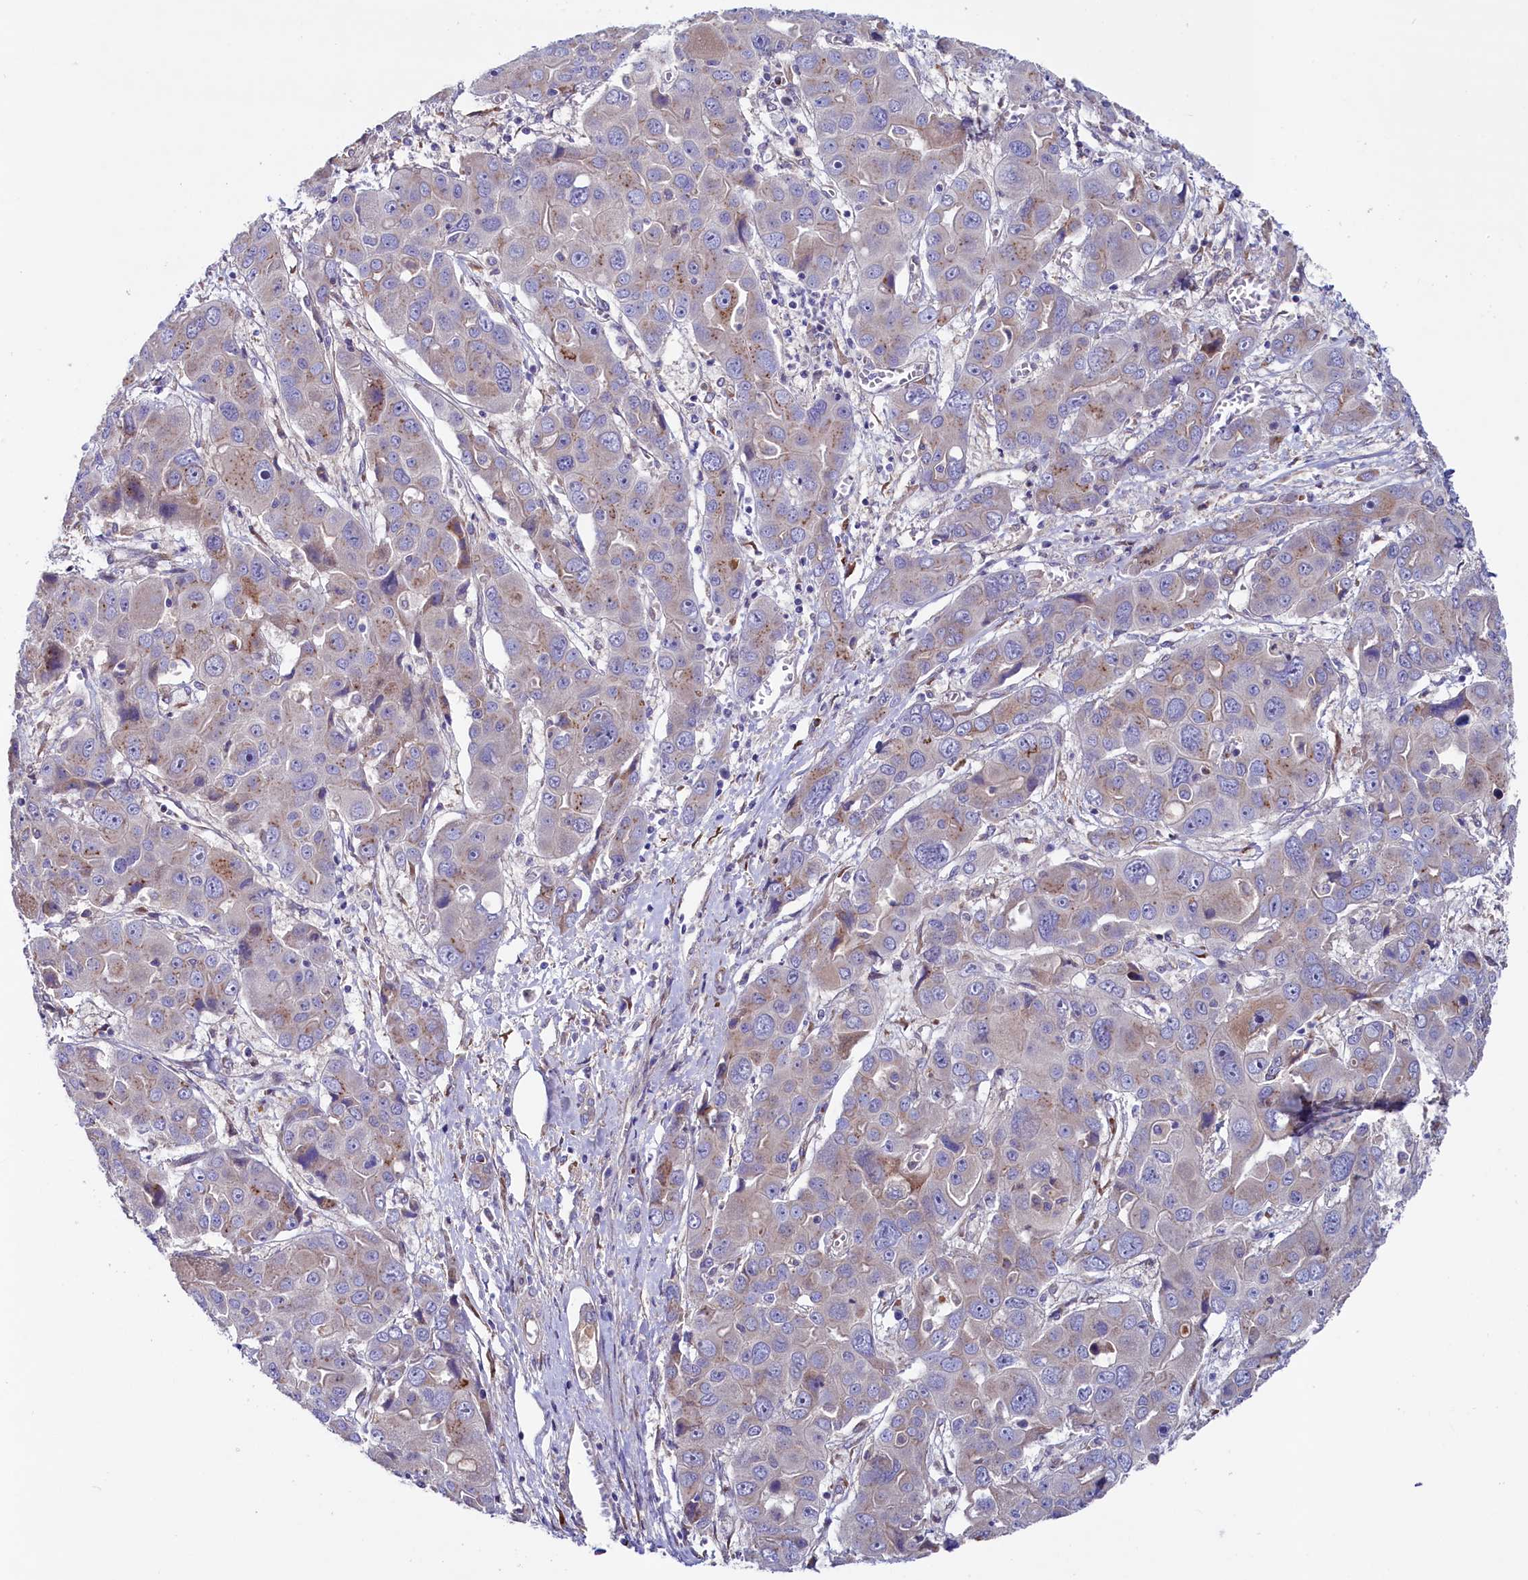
{"staining": {"intensity": "weak", "quantity": "<25%", "location": "cytoplasmic/membranous"}, "tissue": "liver cancer", "cell_type": "Tumor cells", "image_type": "cancer", "snomed": [{"axis": "morphology", "description": "Cholangiocarcinoma"}, {"axis": "topography", "description": "Liver"}], "caption": "Immunohistochemistry image of neoplastic tissue: liver cholangiocarcinoma stained with DAB (3,3'-diaminobenzidine) exhibits no significant protein staining in tumor cells.", "gene": "GPR108", "patient": {"sex": "male", "age": 67}}